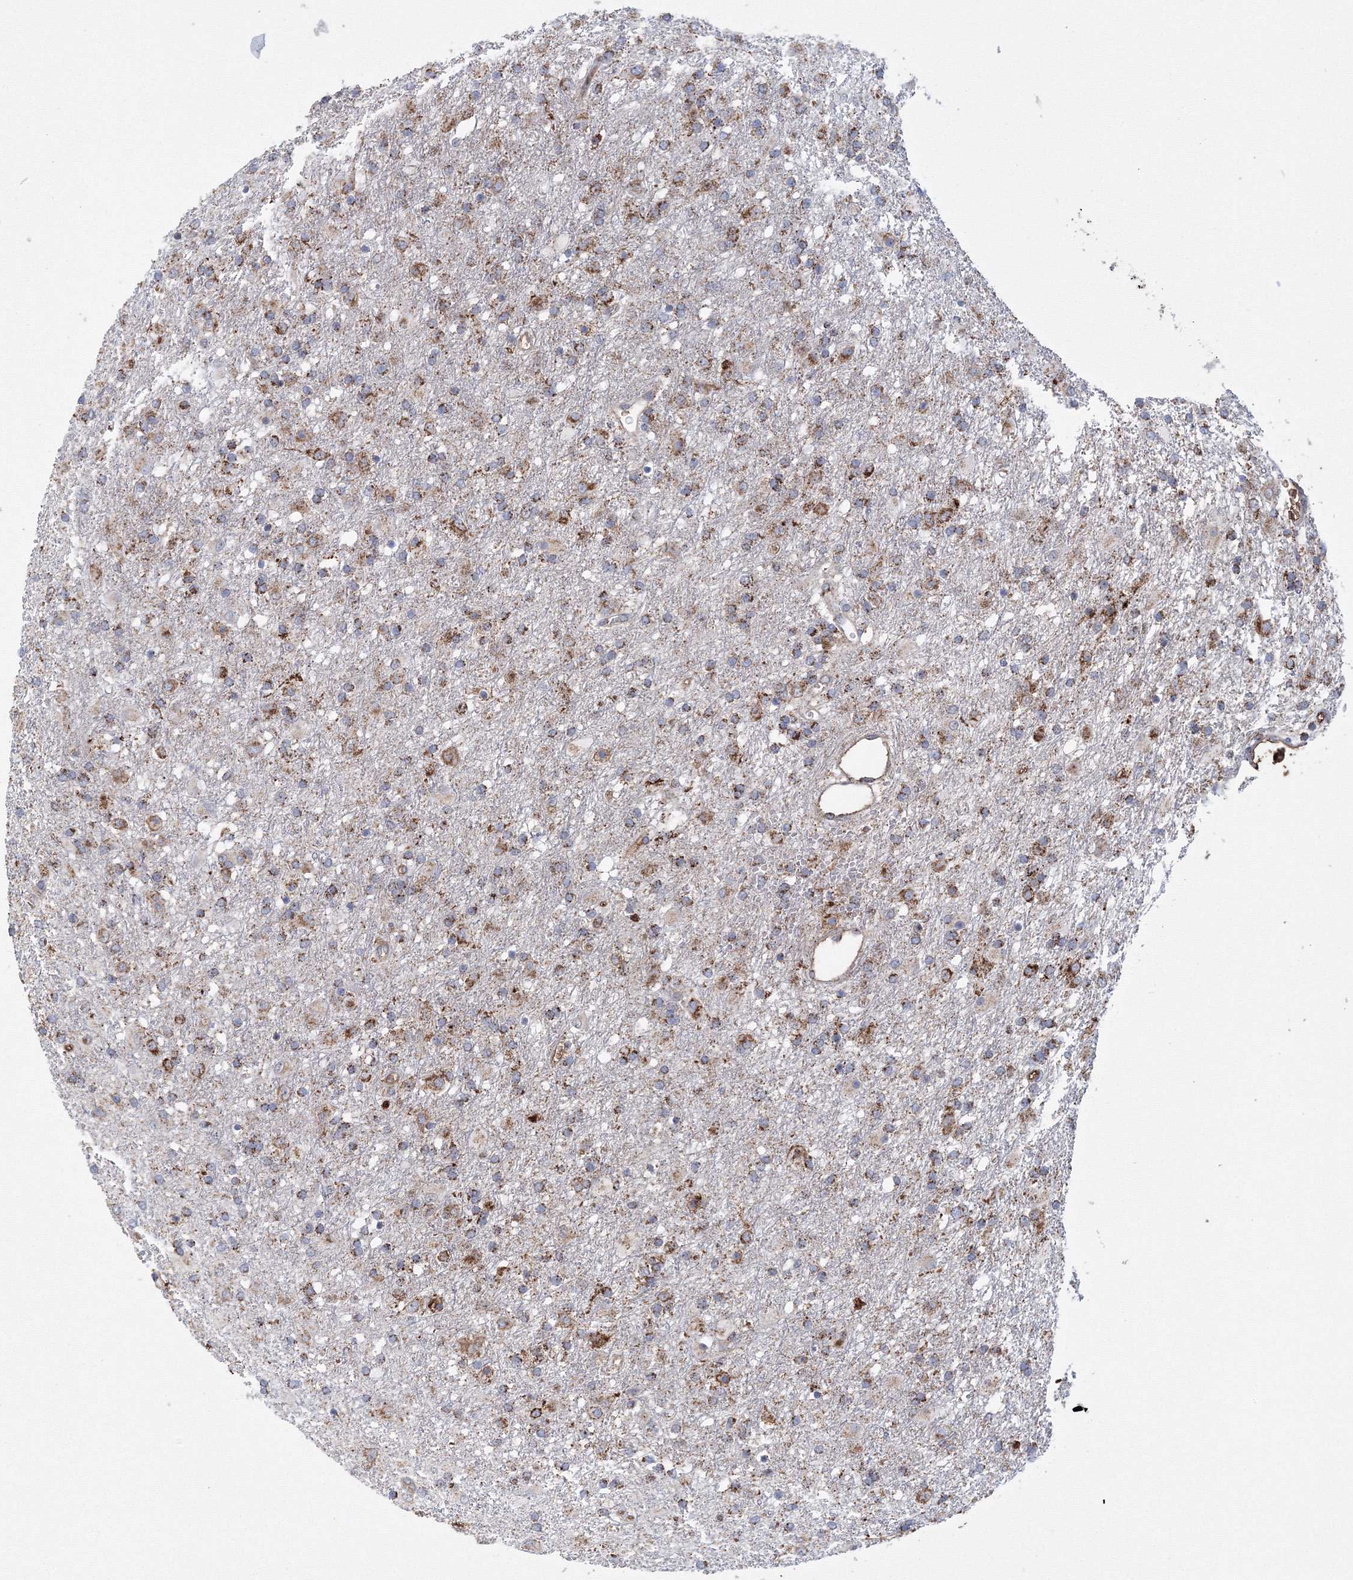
{"staining": {"intensity": "moderate", "quantity": ">75%", "location": "cytoplasmic/membranous"}, "tissue": "glioma", "cell_type": "Tumor cells", "image_type": "cancer", "snomed": [{"axis": "morphology", "description": "Glioma, malignant, Low grade"}, {"axis": "topography", "description": "Brain"}], "caption": "Immunohistochemical staining of human malignant glioma (low-grade) displays medium levels of moderate cytoplasmic/membranous positivity in approximately >75% of tumor cells. (DAB IHC with brightfield microscopy, high magnification).", "gene": "GRPEL1", "patient": {"sex": "male", "age": 65}}